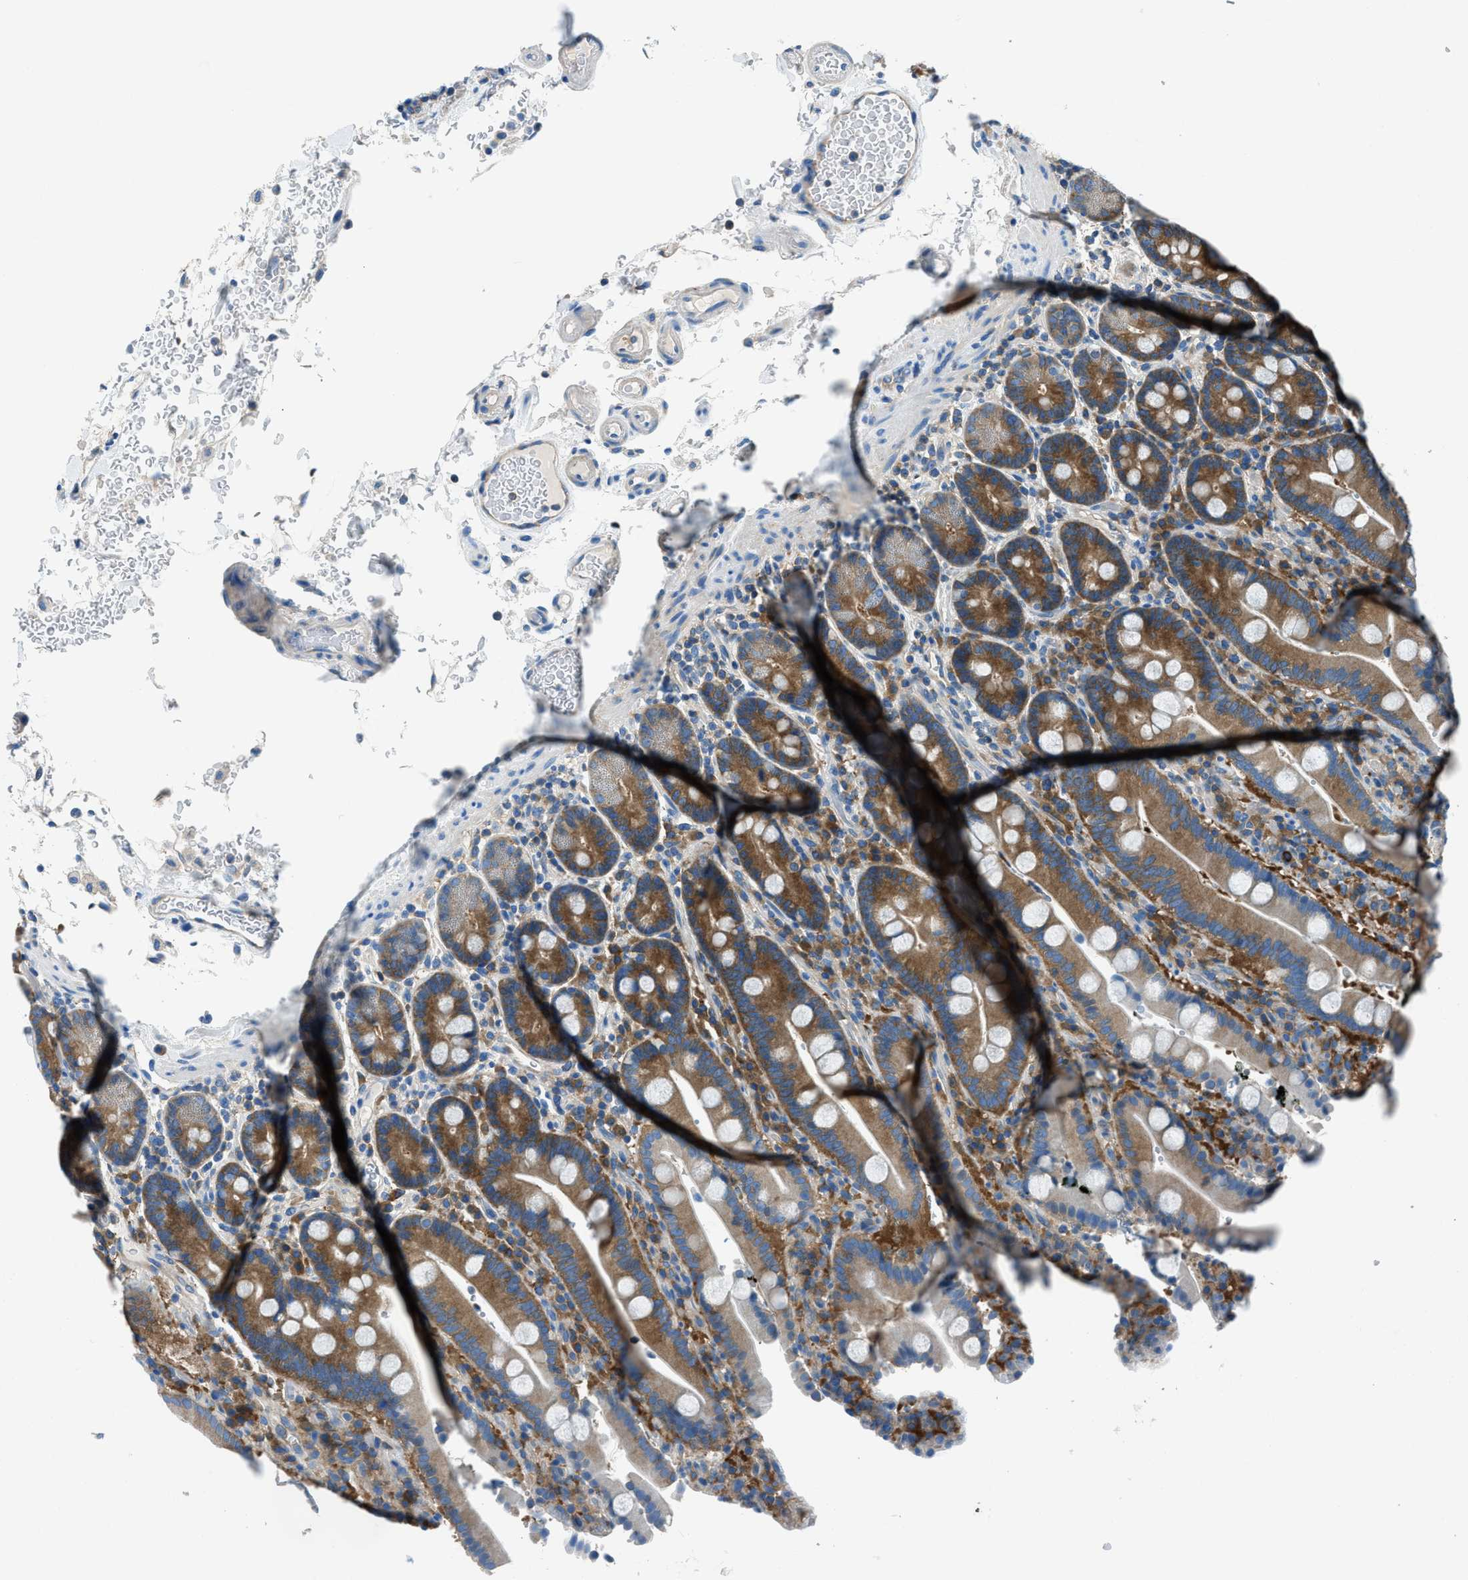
{"staining": {"intensity": "moderate", "quantity": "25%-75%", "location": "cytoplasmic/membranous"}, "tissue": "duodenum", "cell_type": "Glandular cells", "image_type": "normal", "snomed": [{"axis": "morphology", "description": "Normal tissue, NOS"}, {"axis": "topography", "description": "Small intestine, NOS"}], "caption": "Immunohistochemical staining of normal duodenum demonstrates medium levels of moderate cytoplasmic/membranous staining in about 25%-75% of glandular cells.", "gene": "SARS1", "patient": {"sex": "female", "age": 71}}